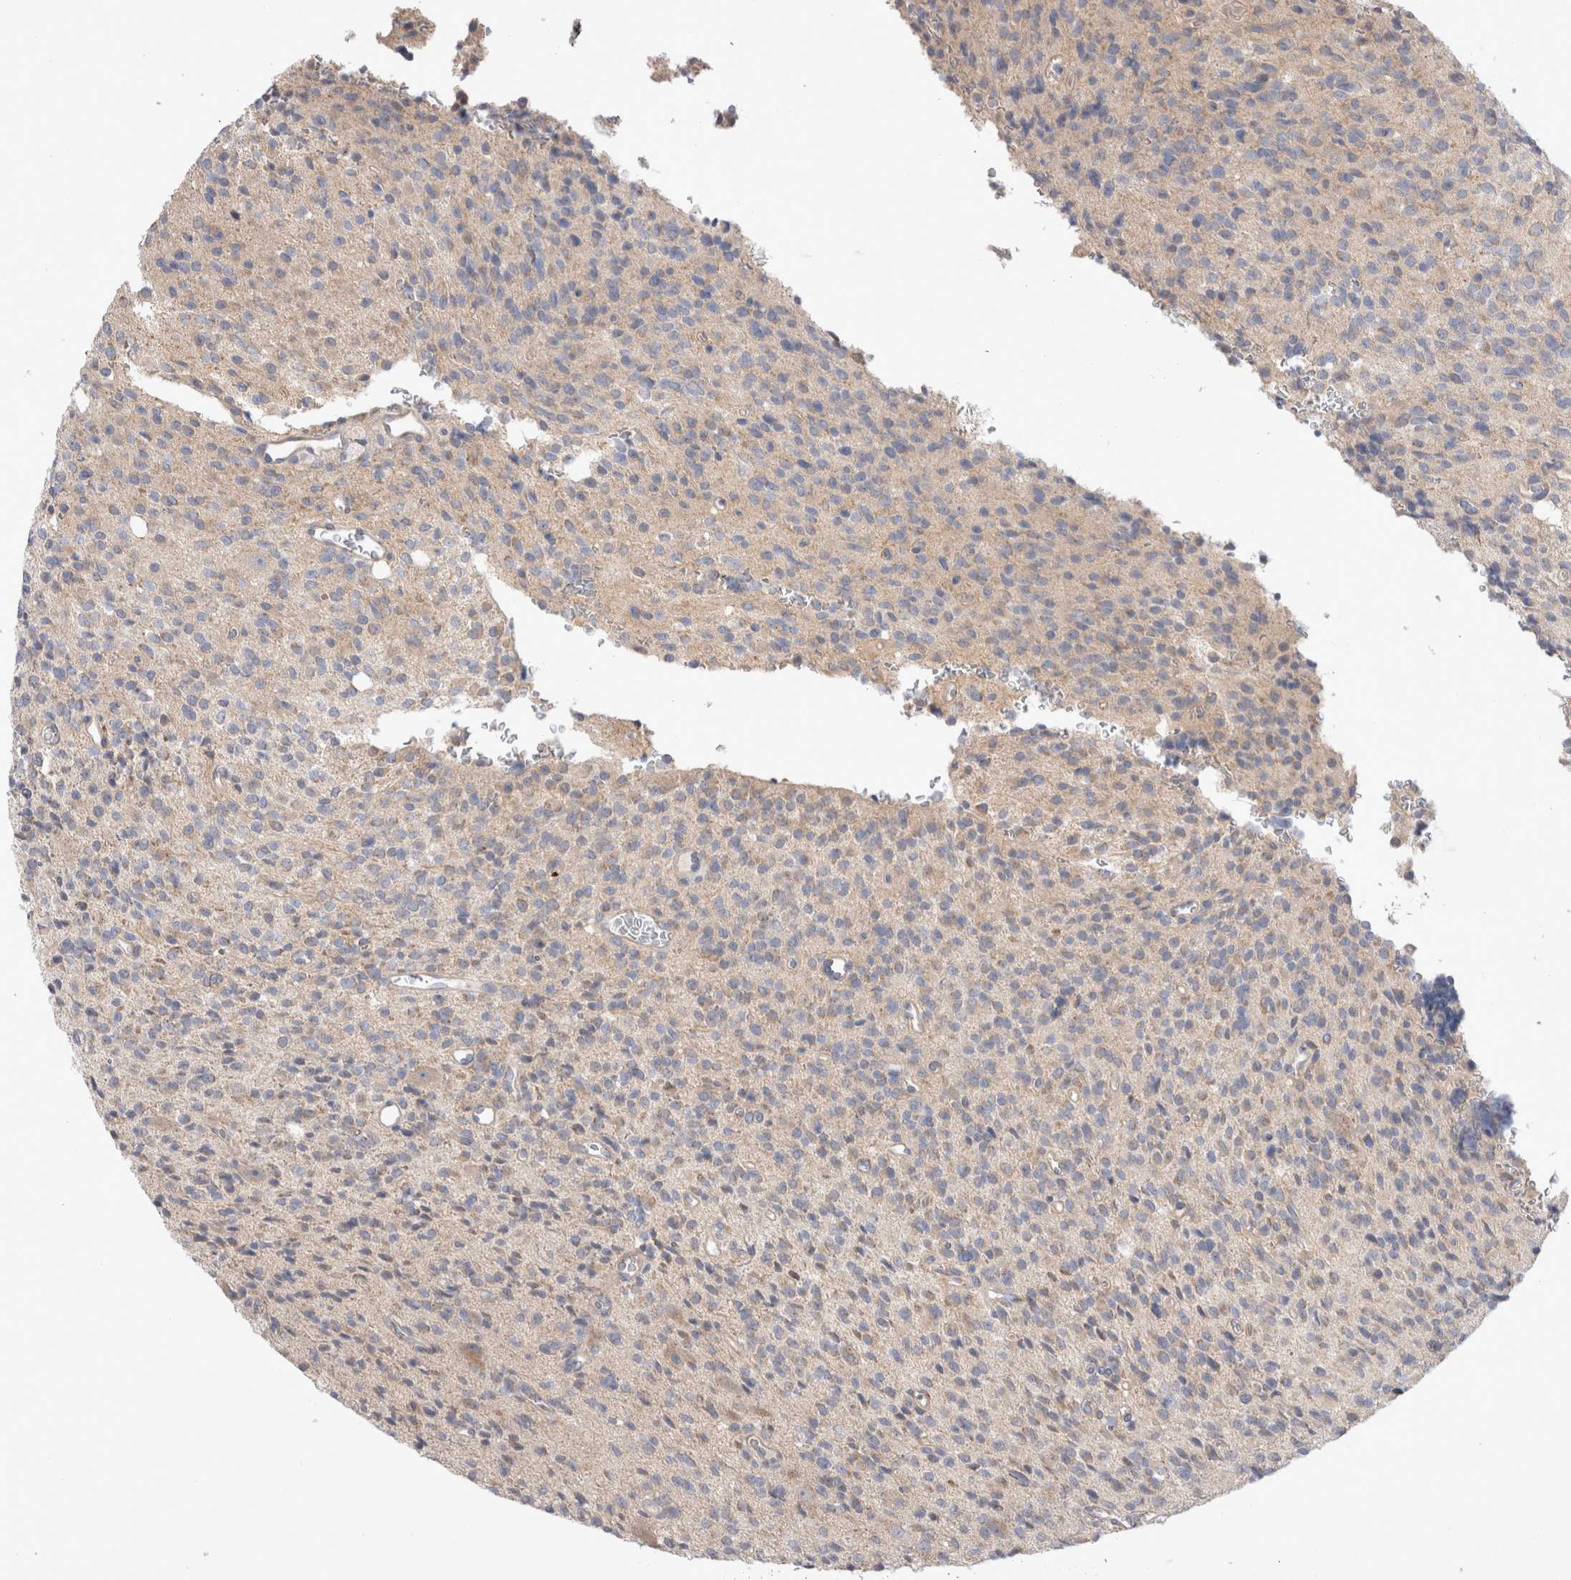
{"staining": {"intensity": "negative", "quantity": "none", "location": "none"}, "tissue": "glioma", "cell_type": "Tumor cells", "image_type": "cancer", "snomed": [{"axis": "morphology", "description": "Glioma, malignant, High grade"}, {"axis": "topography", "description": "Brain"}], "caption": "Tumor cells are negative for brown protein staining in high-grade glioma (malignant). (Stains: DAB (3,3'-diaminobenzidine) IHC with hematoxylin counter stain, Microscopy: brightfield microscopy at high magnification).", "gene": "IFT74", "patient": {"sex": "male", "age": 34}}